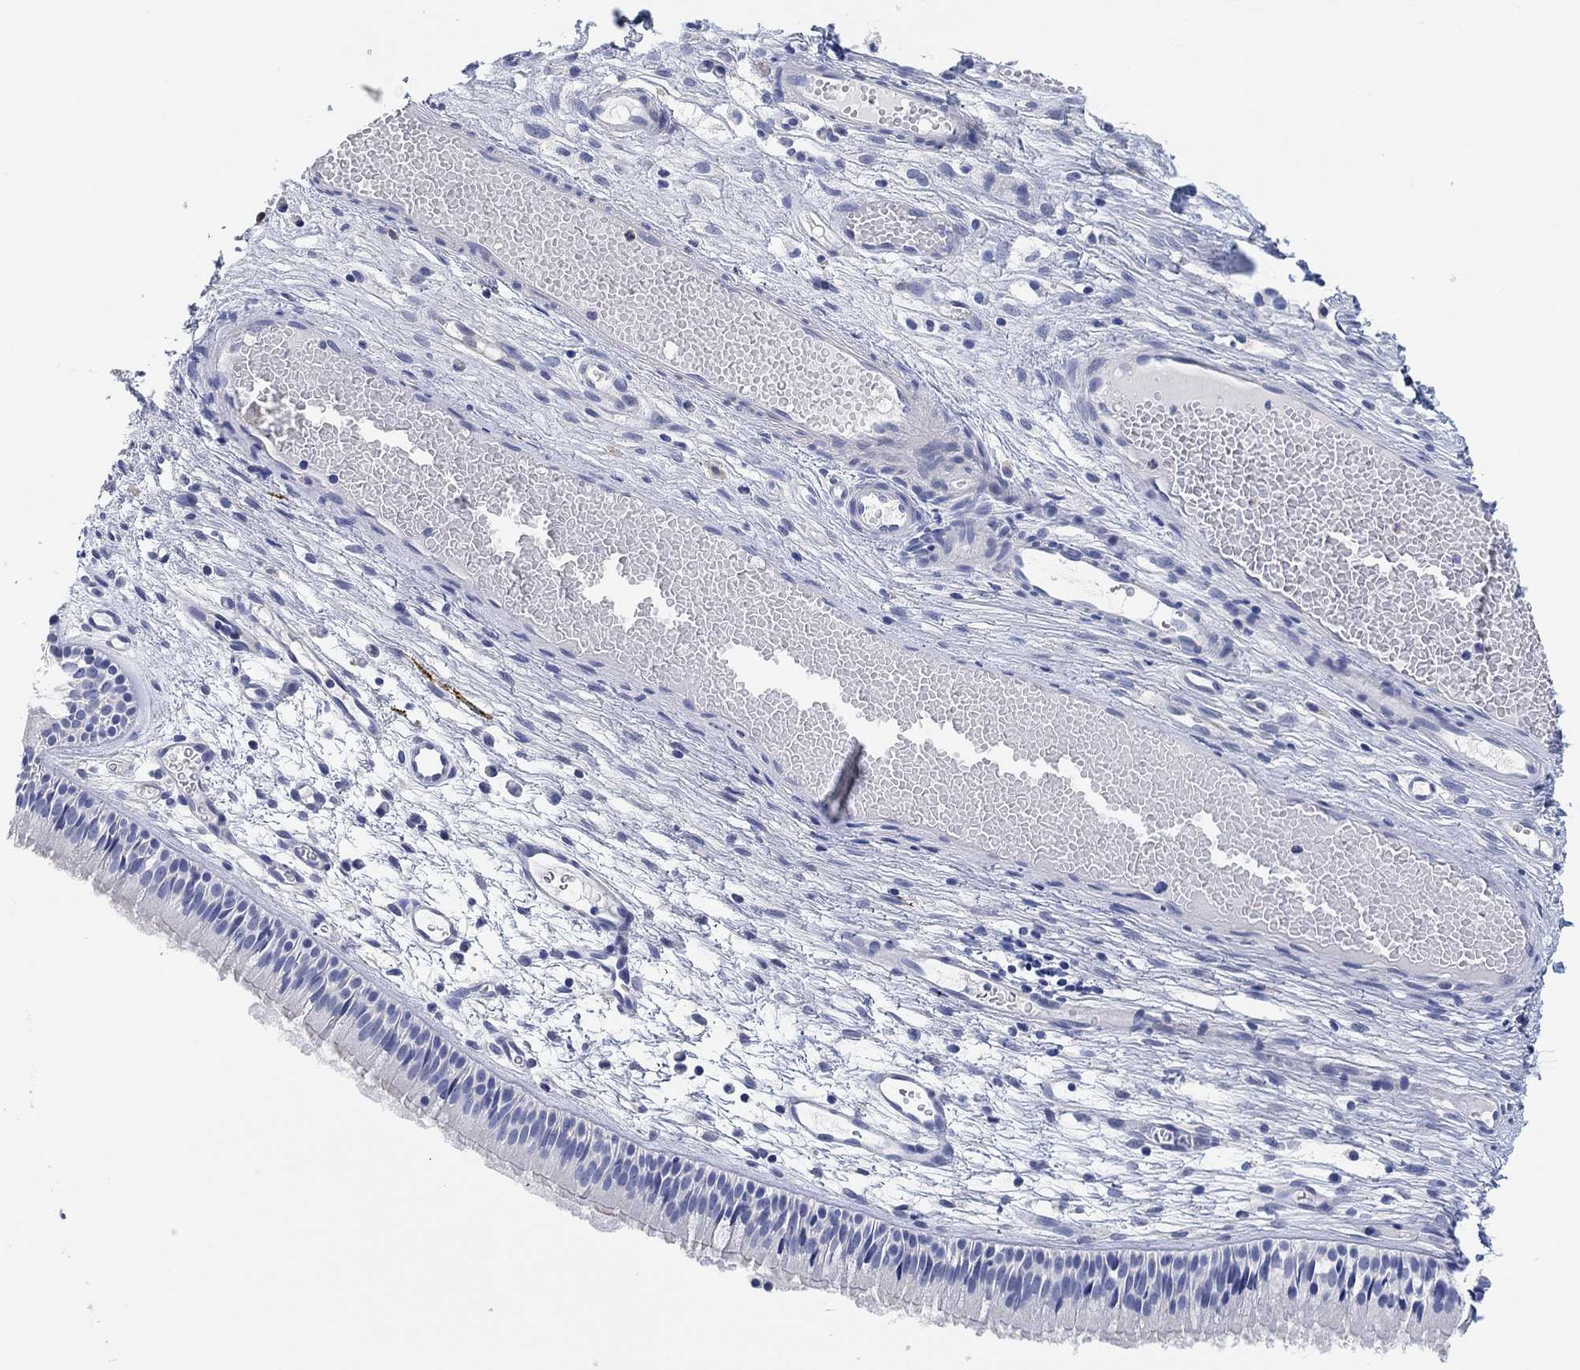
{"staining": {"intensity": "negative", "quantity": "none", "location": "none"}, "tissue": "nasopharynx", "cell_type": "Respiratory epithelial cells", "image_type": "normal", "snomed": [{"axis": "morphology", "description": "Normal tissue, NOS"}, {"axis": "topography", "description": "Nasopharynx"}], "caption": "A histopathology image of nasopharynx stained for a protein demonstrates no brown staining in respiratory epithelial cells.", "gene": "VAT1L", "patient": {"sex": "male", "age": 51}}